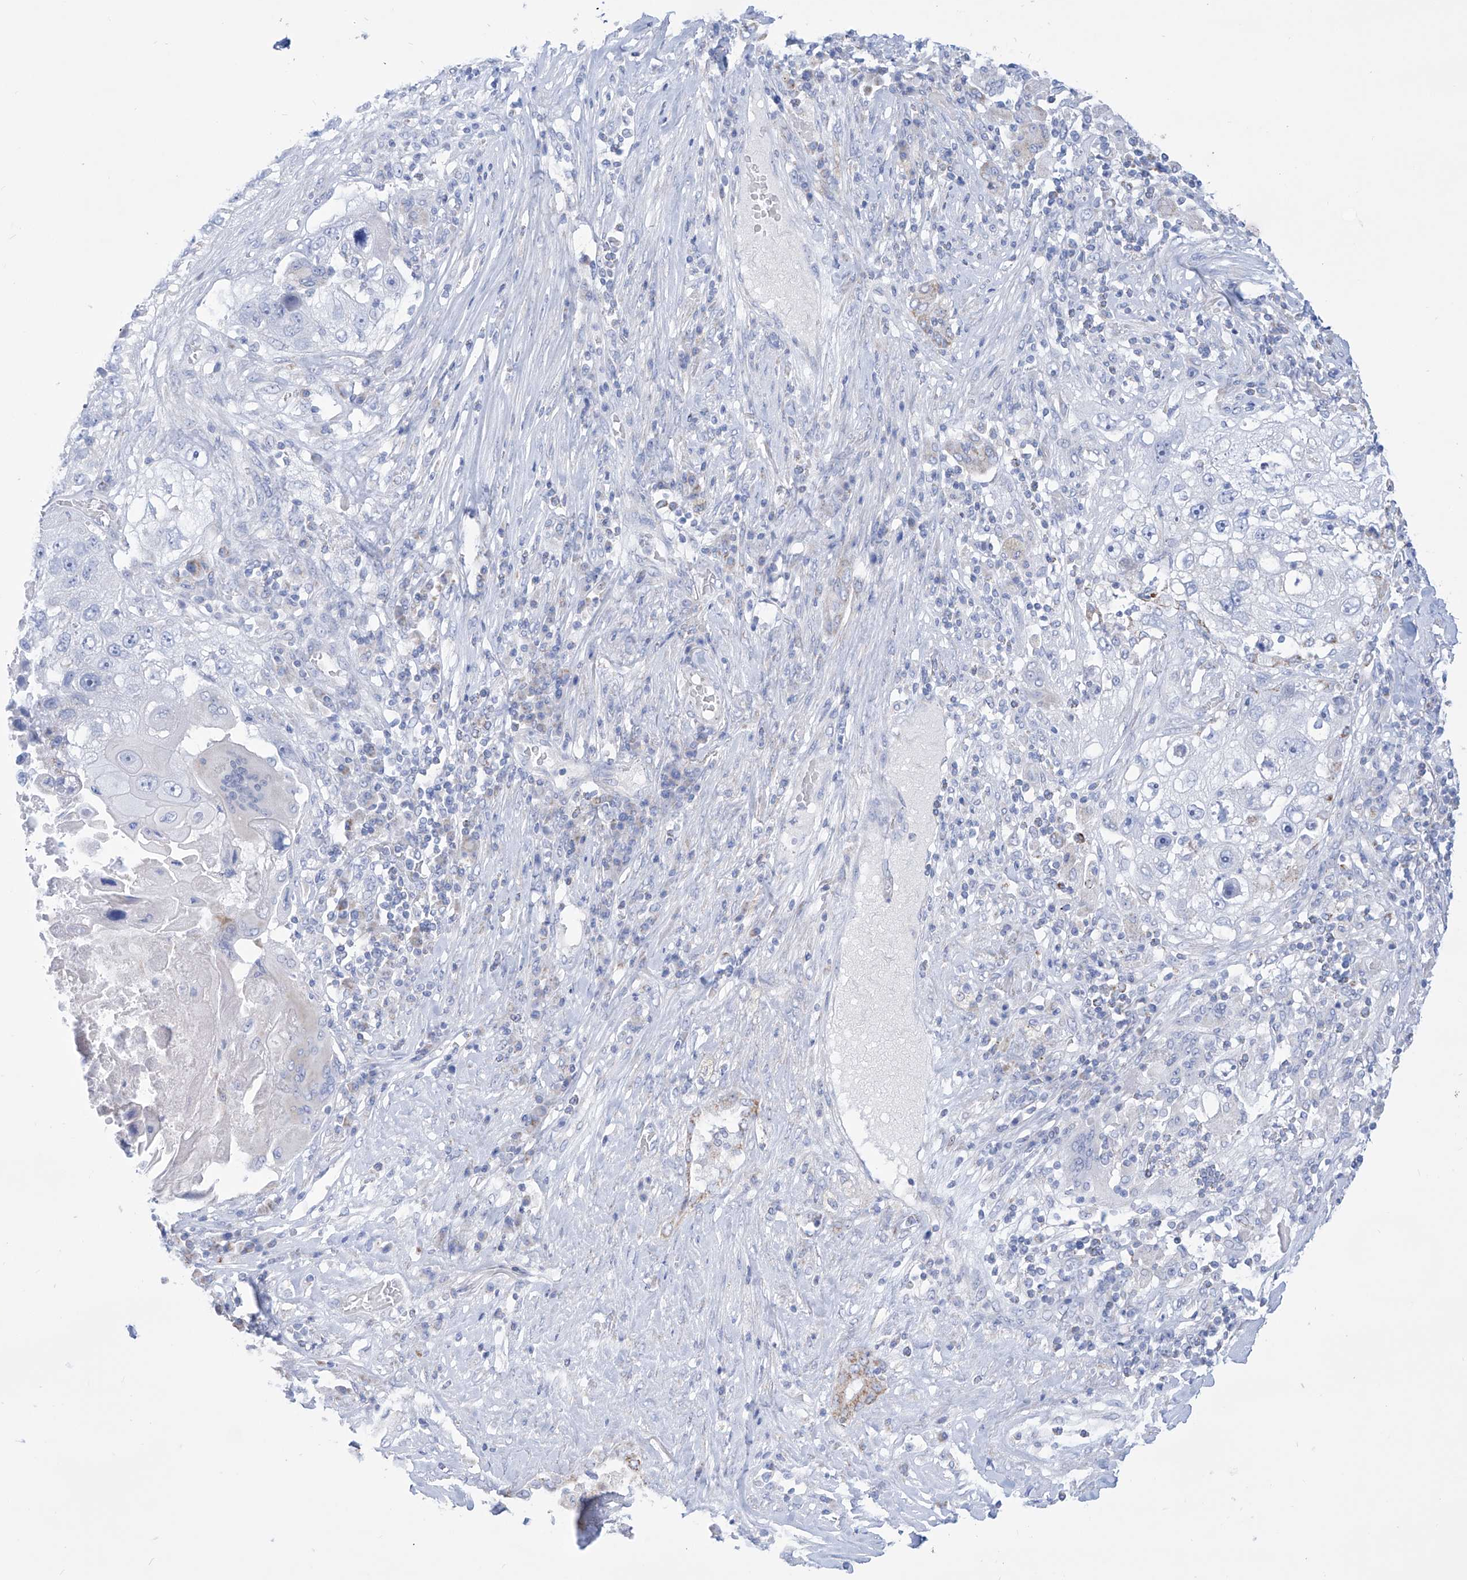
{"staining": {"intensity": "moderate", "quantity": "<25%", "location": "cytoplasmic/membranous"}, "tissue": "lung cancer", "cell_type": "Tumor cells", "image_type": "cancer", "snomed": [{"axis": "morphology", "description": "Squamous cell carcinoma, NOS"}, {"axis": "topography", "description": "Lung"}], "caption": "Protein expression analysis of human lung squamous cell carcinoma reveals moderate cytoplasmic/membranous staining in about <25% of tumor cells. (DAB IHC with brightfield microscopy, high magnification).", "gene": "ALDH6A1", "patient": {"sex": "male", "age": 61}}